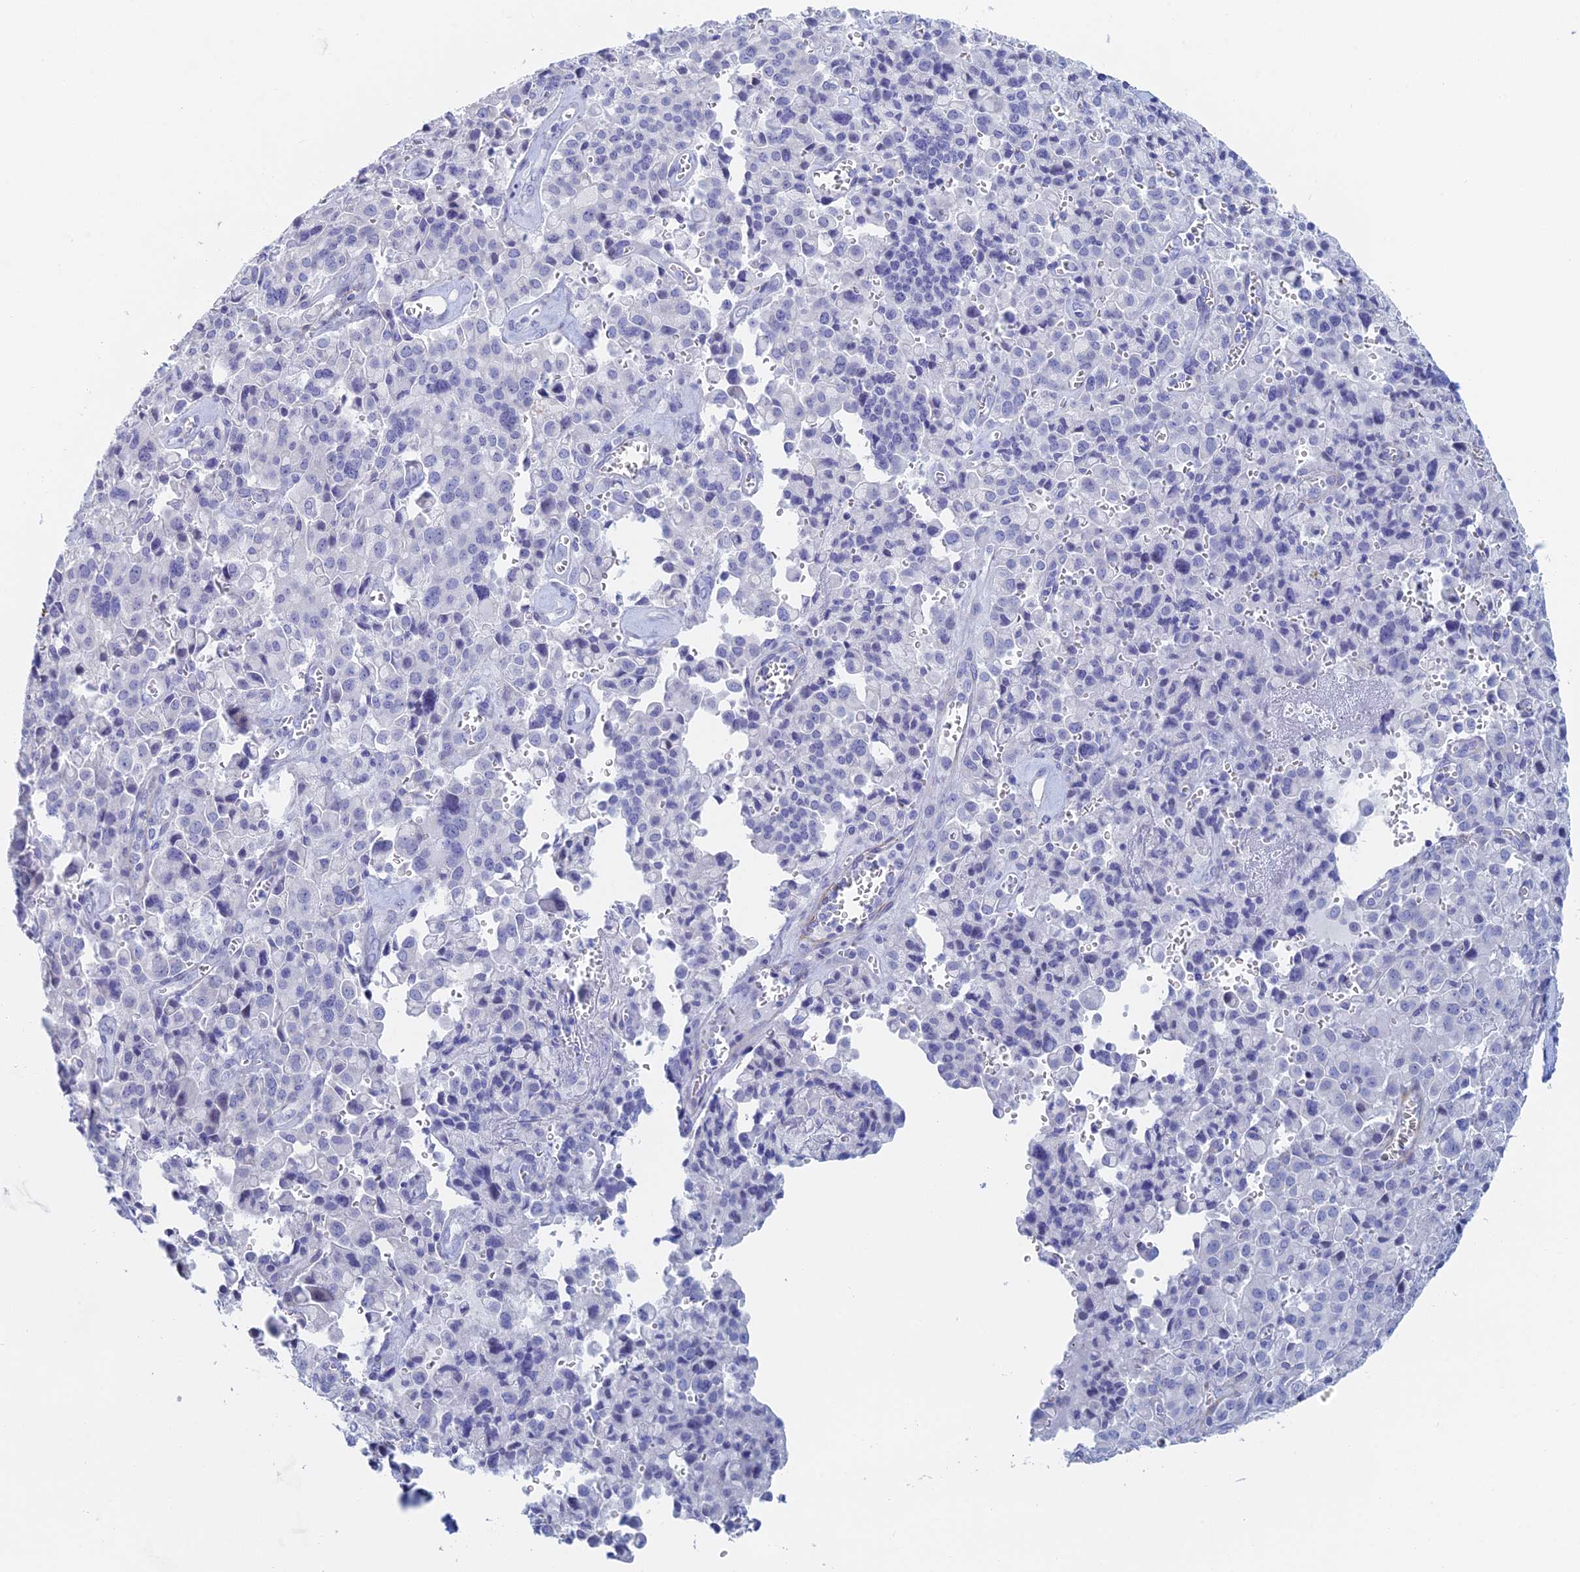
{"staining": {"intensity": "negative", "quantity": "none", "location": "none"}, "tissue": "pancreatic cancer", "cell_type": "Tumor cells", "image_type": "cancer", "snomed": [{"axis": "morphology", "description": "Adenocarcinoma, NOS"}, {"axis": "topography", "description": "Pancreas"}], "caption": "Protein analysis of pancreatic cancer (adenocarcinoma) demonstrates no significant expression in tumor cells.", "gene": "KCNK18", "patient": {"sex": "male", "age": 65}}